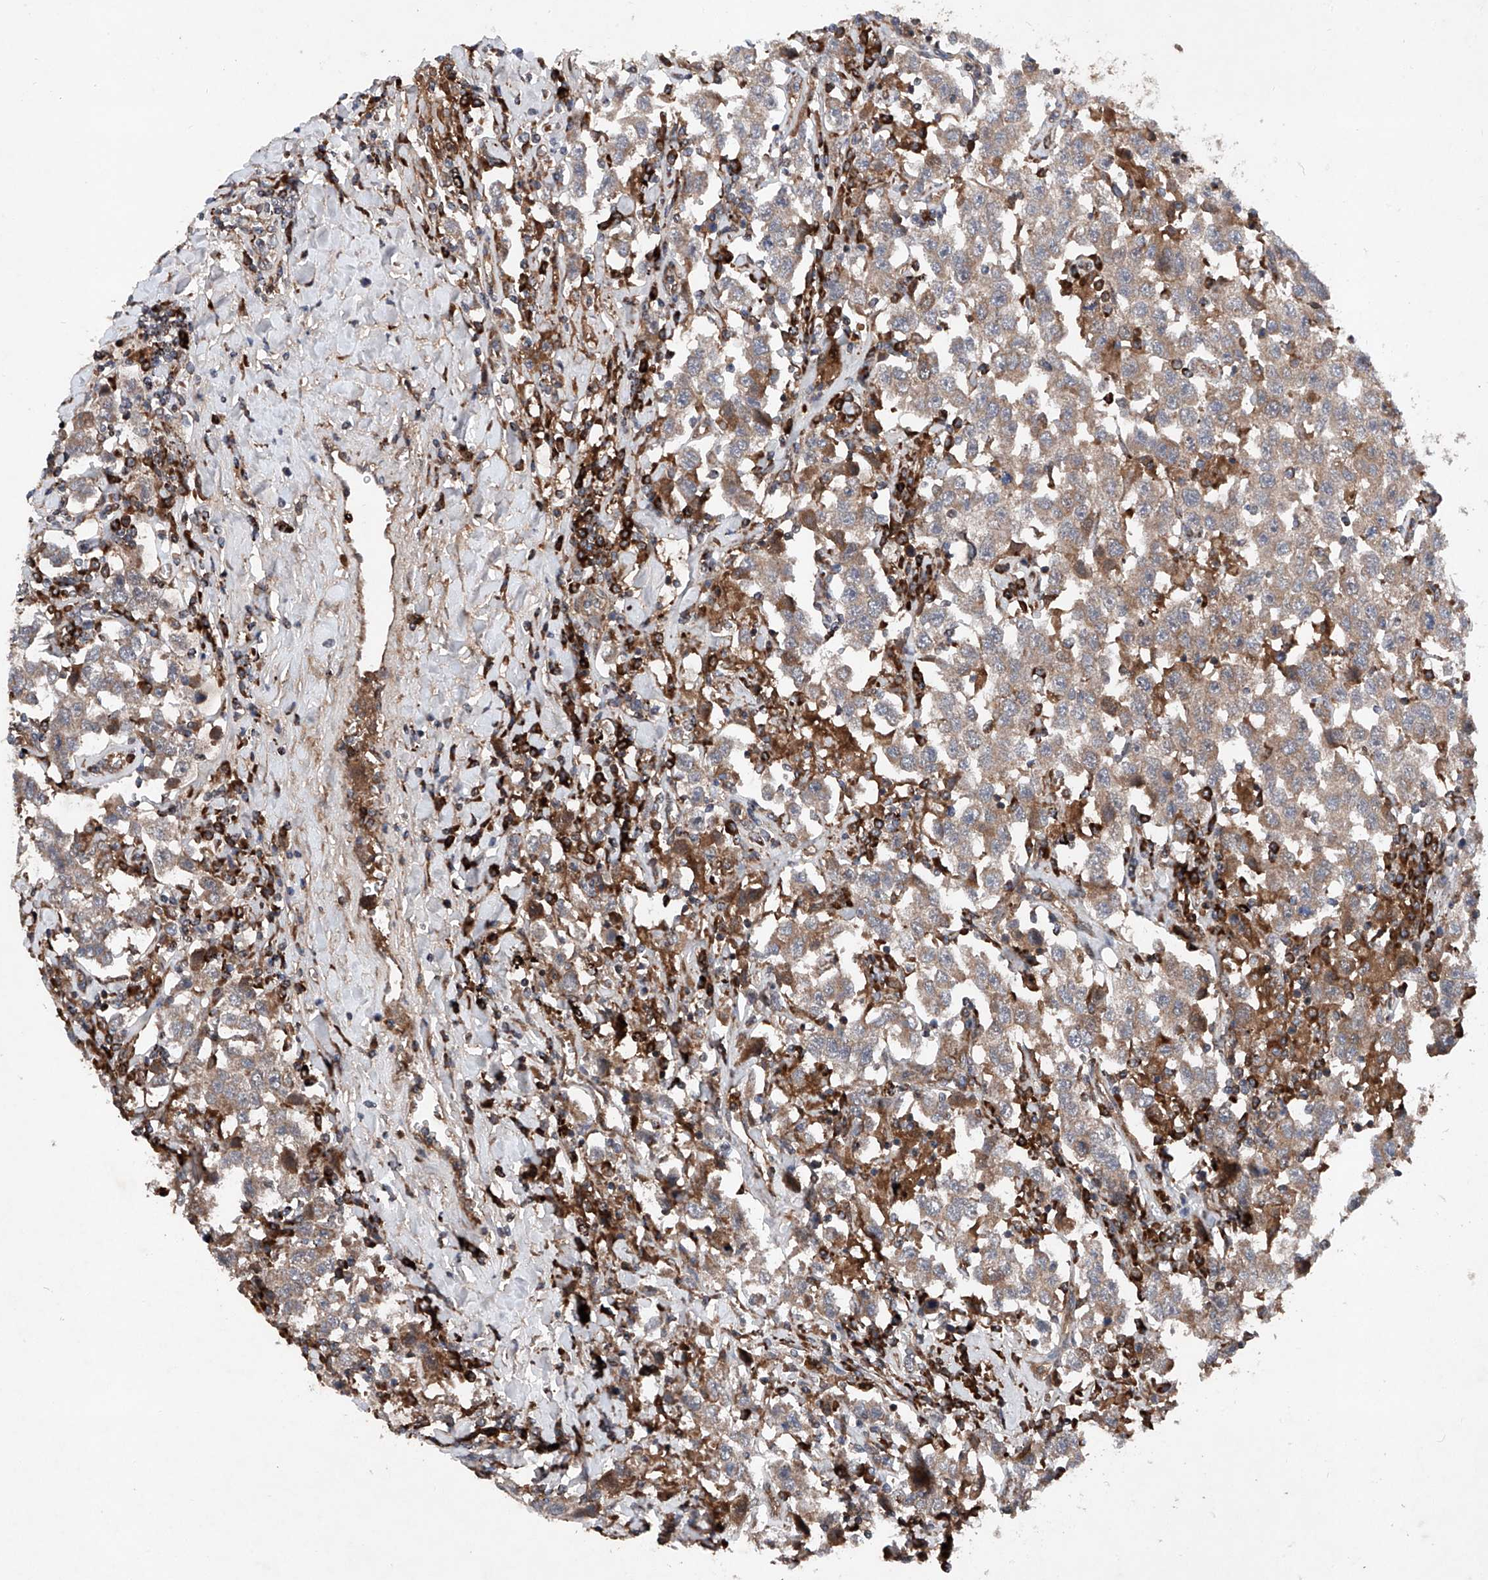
{"staining": {"intensity": "moderate", "quantity": "25%-75%", "location": "cytoplasmic/membranous"}, "tissue": "testis cancer", "cell_type": "Tumor cells", "image_type": "cancer", "snomed": [{"axis": "morphology", "description": "Seminoma, NOS"}, {"axis": "topography", "description": "Testis"}], "caption": "Brown immunohistochemical staining in seminoma (testis) reveals moderate cytoplasmic/membranous positivity in approximately 25%-75% of tumor cells.", "gene": "DAD1", "patient": {"sex": "male", "age": 41}}